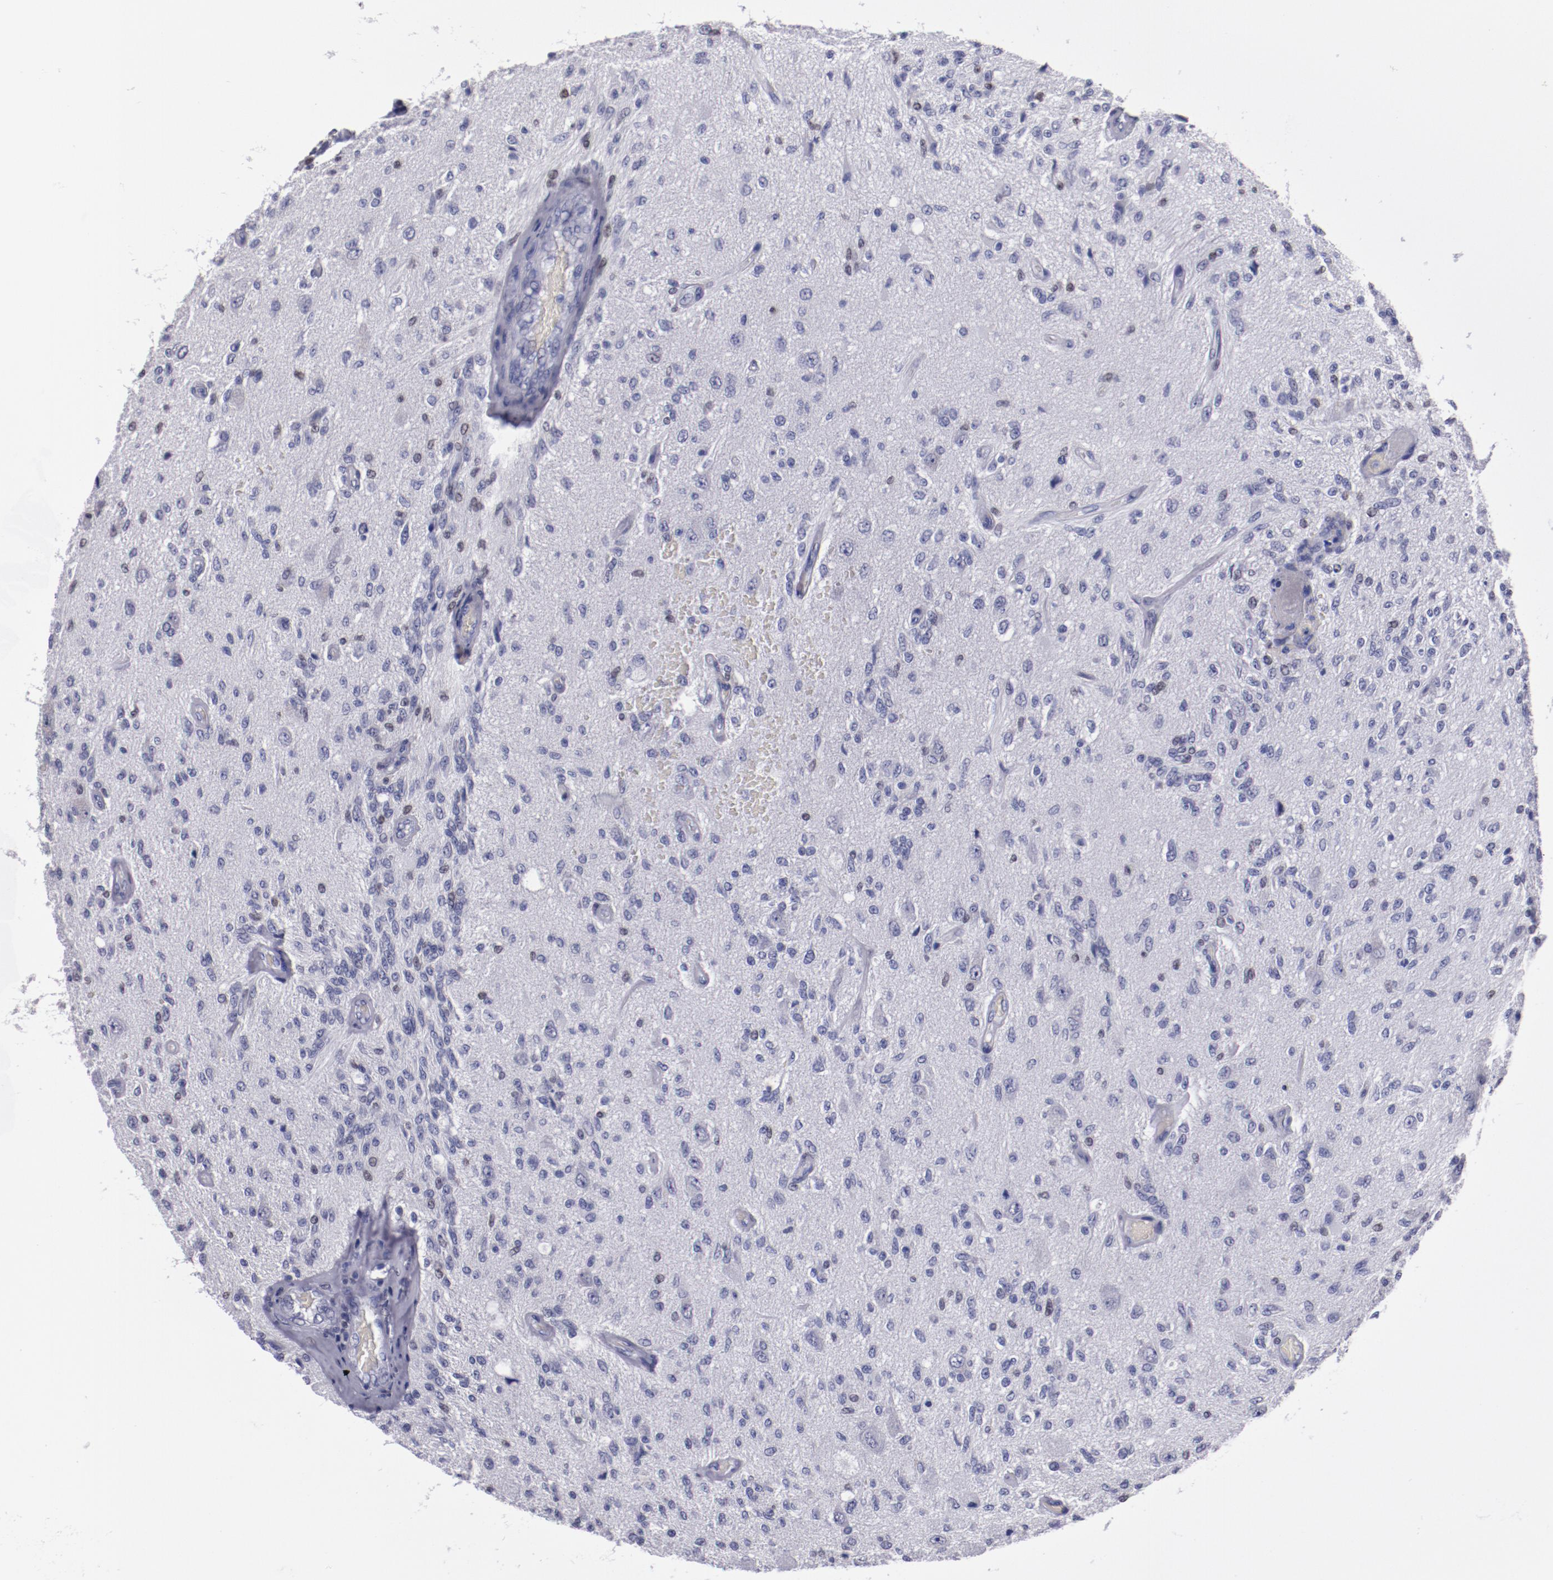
{"staining": {"intensity": "negative", "quantity": "none", "location": "none"}, "tissue": "glioma", "cell_type": "Tumor cells", "image_type": "cancer", "snomed": [{"axis": "morphology", "description": "Normal tissue, NOS"}, {"axis": "morphology", "description": "Glioma, malignant, High grade"}, {"axis": "topography", "description": "Cerebral cortex"}], "caption": "IHC of malignant glioma (high-grade) displays no expression in tumor cells.", "gene": "IRF8", "patient": {"sex": "male", "age": 77}}